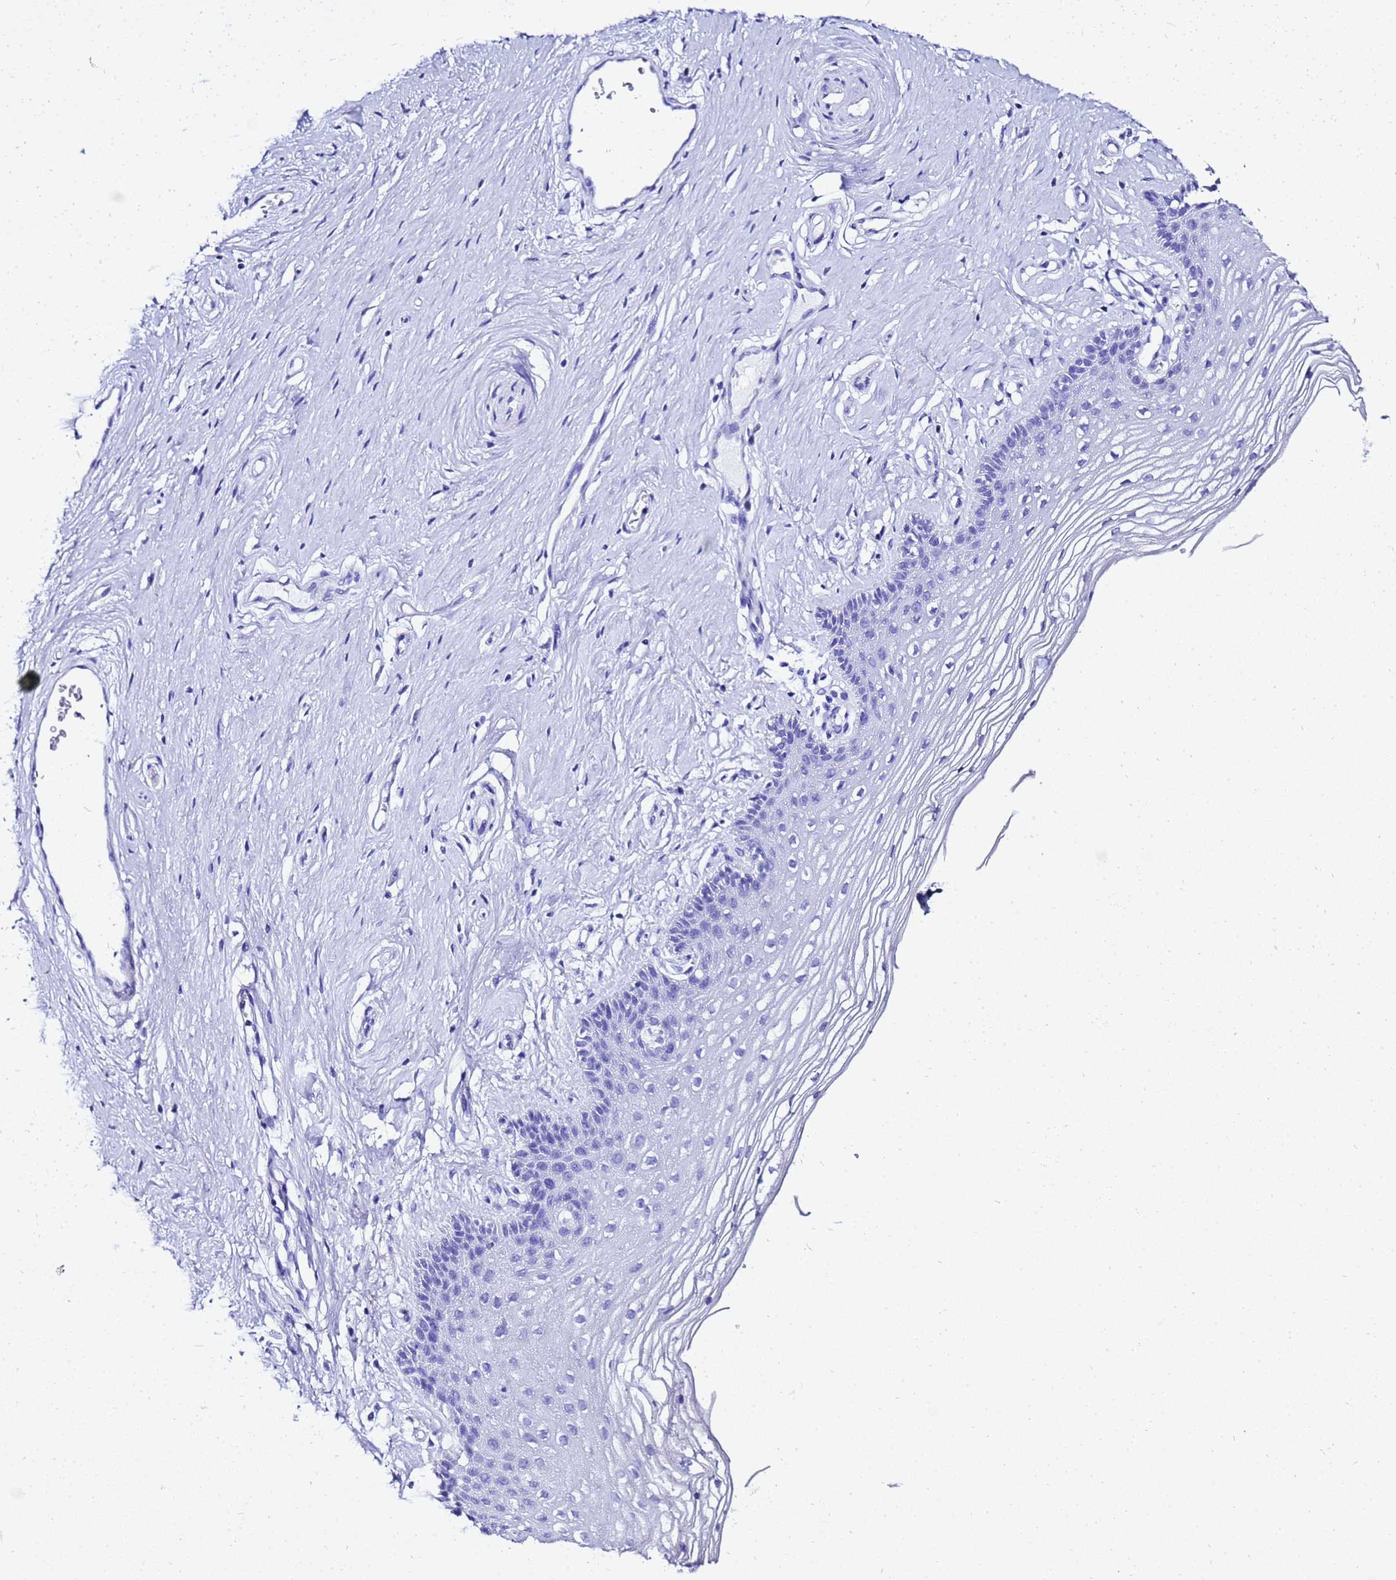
{"staining": {"intensity": "negative", "quantity": "none", "location": "none"}, "tissue": "vagina", "cell_type": "Squamous epithelial cells", "image_type": "normal", "snomed": [{"axis": "morphology", "description": "Normal tissue, NOS"}, {"axis": "topography", "description": "Vagina"}], "caption": "This is a image of IHC staining of normal vagina, which shows no positivity in squamous epithelial cells. Brightfield microscopy of immunohistochemistry (IHC) stained with DAB (3,3'-diaminobenzidine) (brown) and hematoxylin (blue), captured at high magnification.", "gene": "LIPF", "patient": {"sex": "female", "age": 46}}